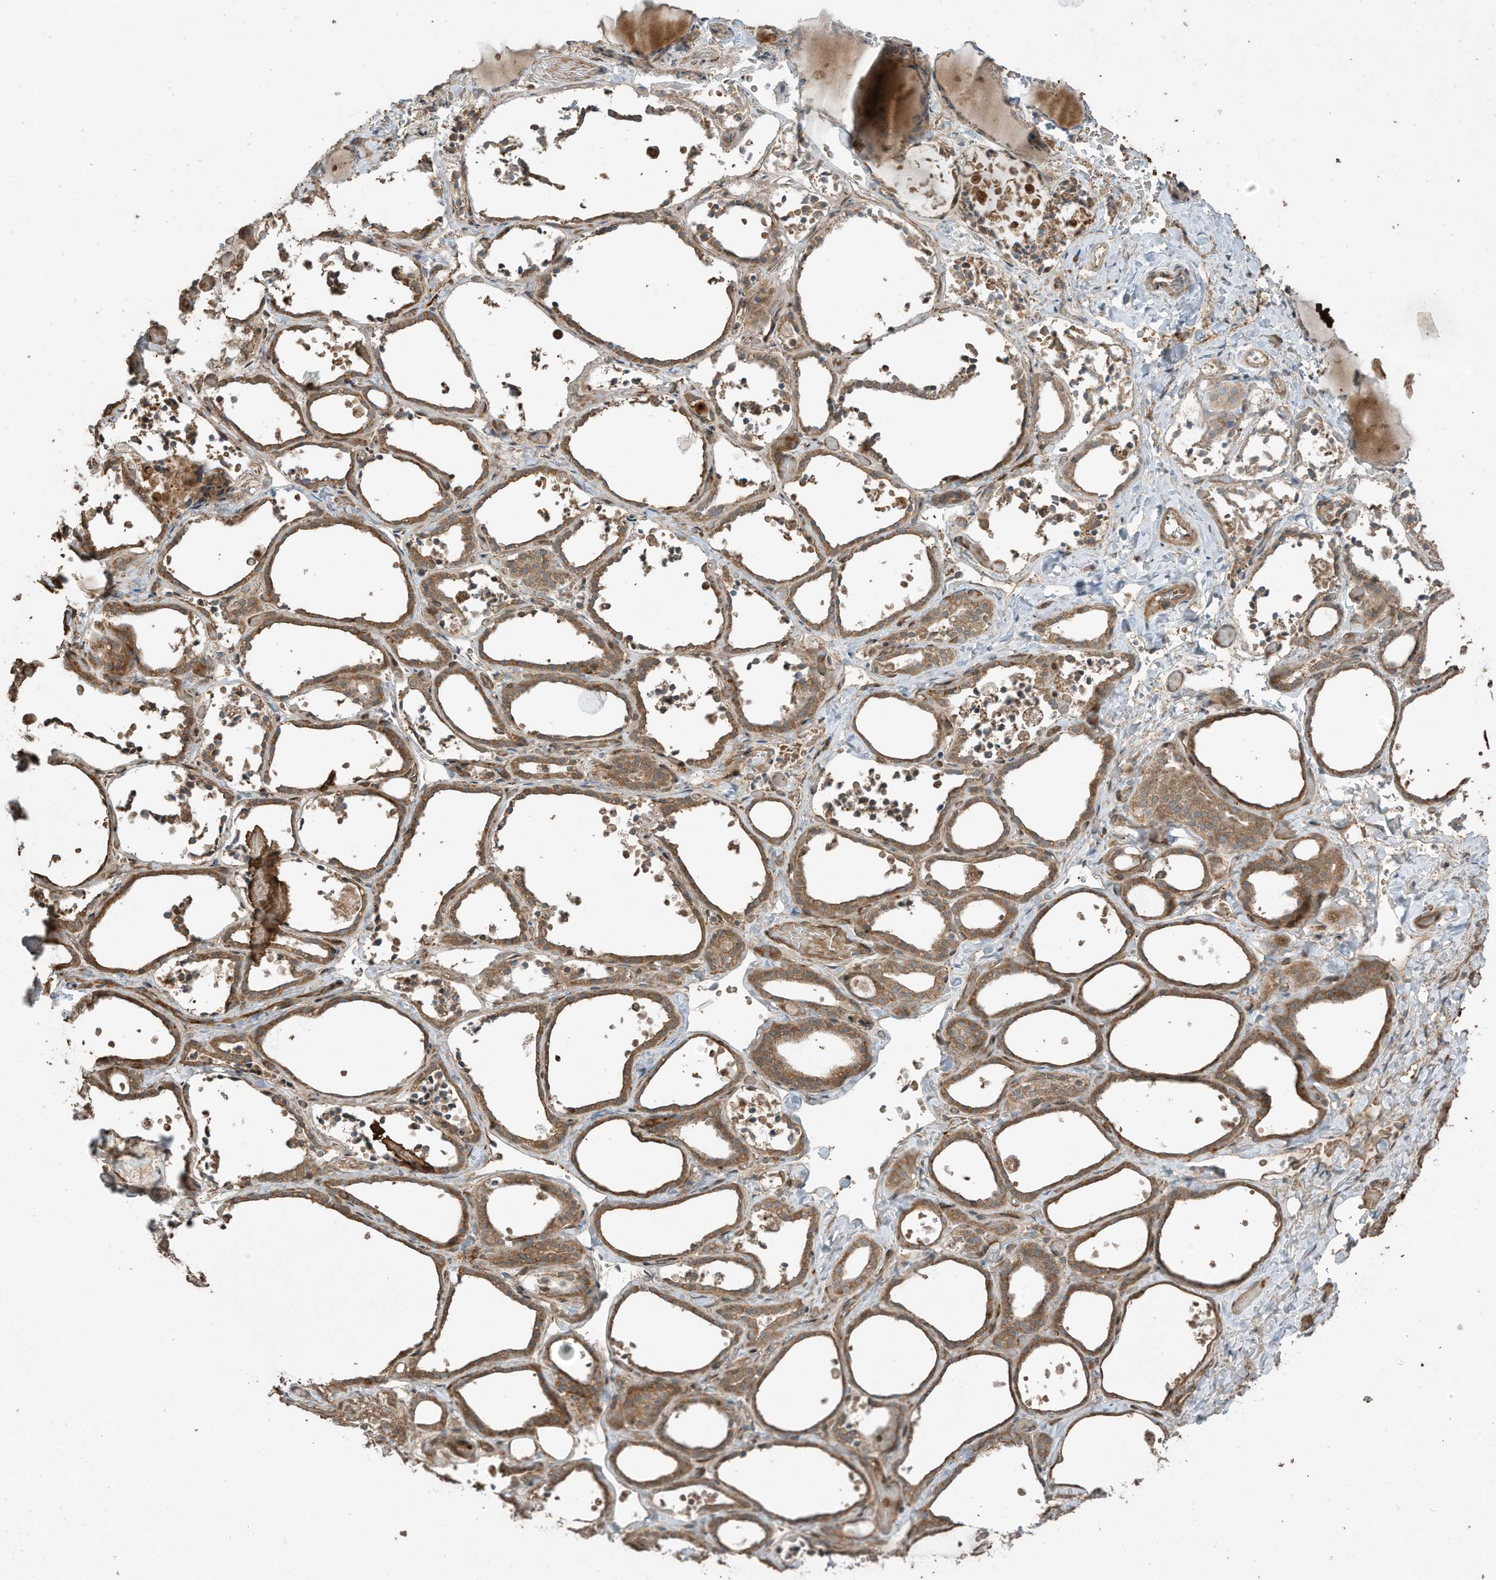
{"staining": {"intensity": "moderate", "quantity": ">75%", "location": "cytoplasmic/membranous"}, "tissue": "thyroid gland", "cell_type": "Glandular cells", "image_type": "normal", "snomed": [{"axis": "morphology", "description": "Normal tissue, NOS"}, {"axis": "topography", "description": "Thyroid gland"}], "caption": "High-magnification brightfield microscopy of benign thyroid gland stained with DAB (3,3'-diaminobenzidine) (brown) and counterstained with hematoxylin (blue). glandular cells exhibit moderate cytoplasmic/membranous staining is appreciated in approximately>75% of cells. (Stains: DAB in brown, nuclei in blue, Microscopy: brightfield microscopy at high magnification).", "gene": "ZNF653", "patient": {"sex": "female", "age": 44}}